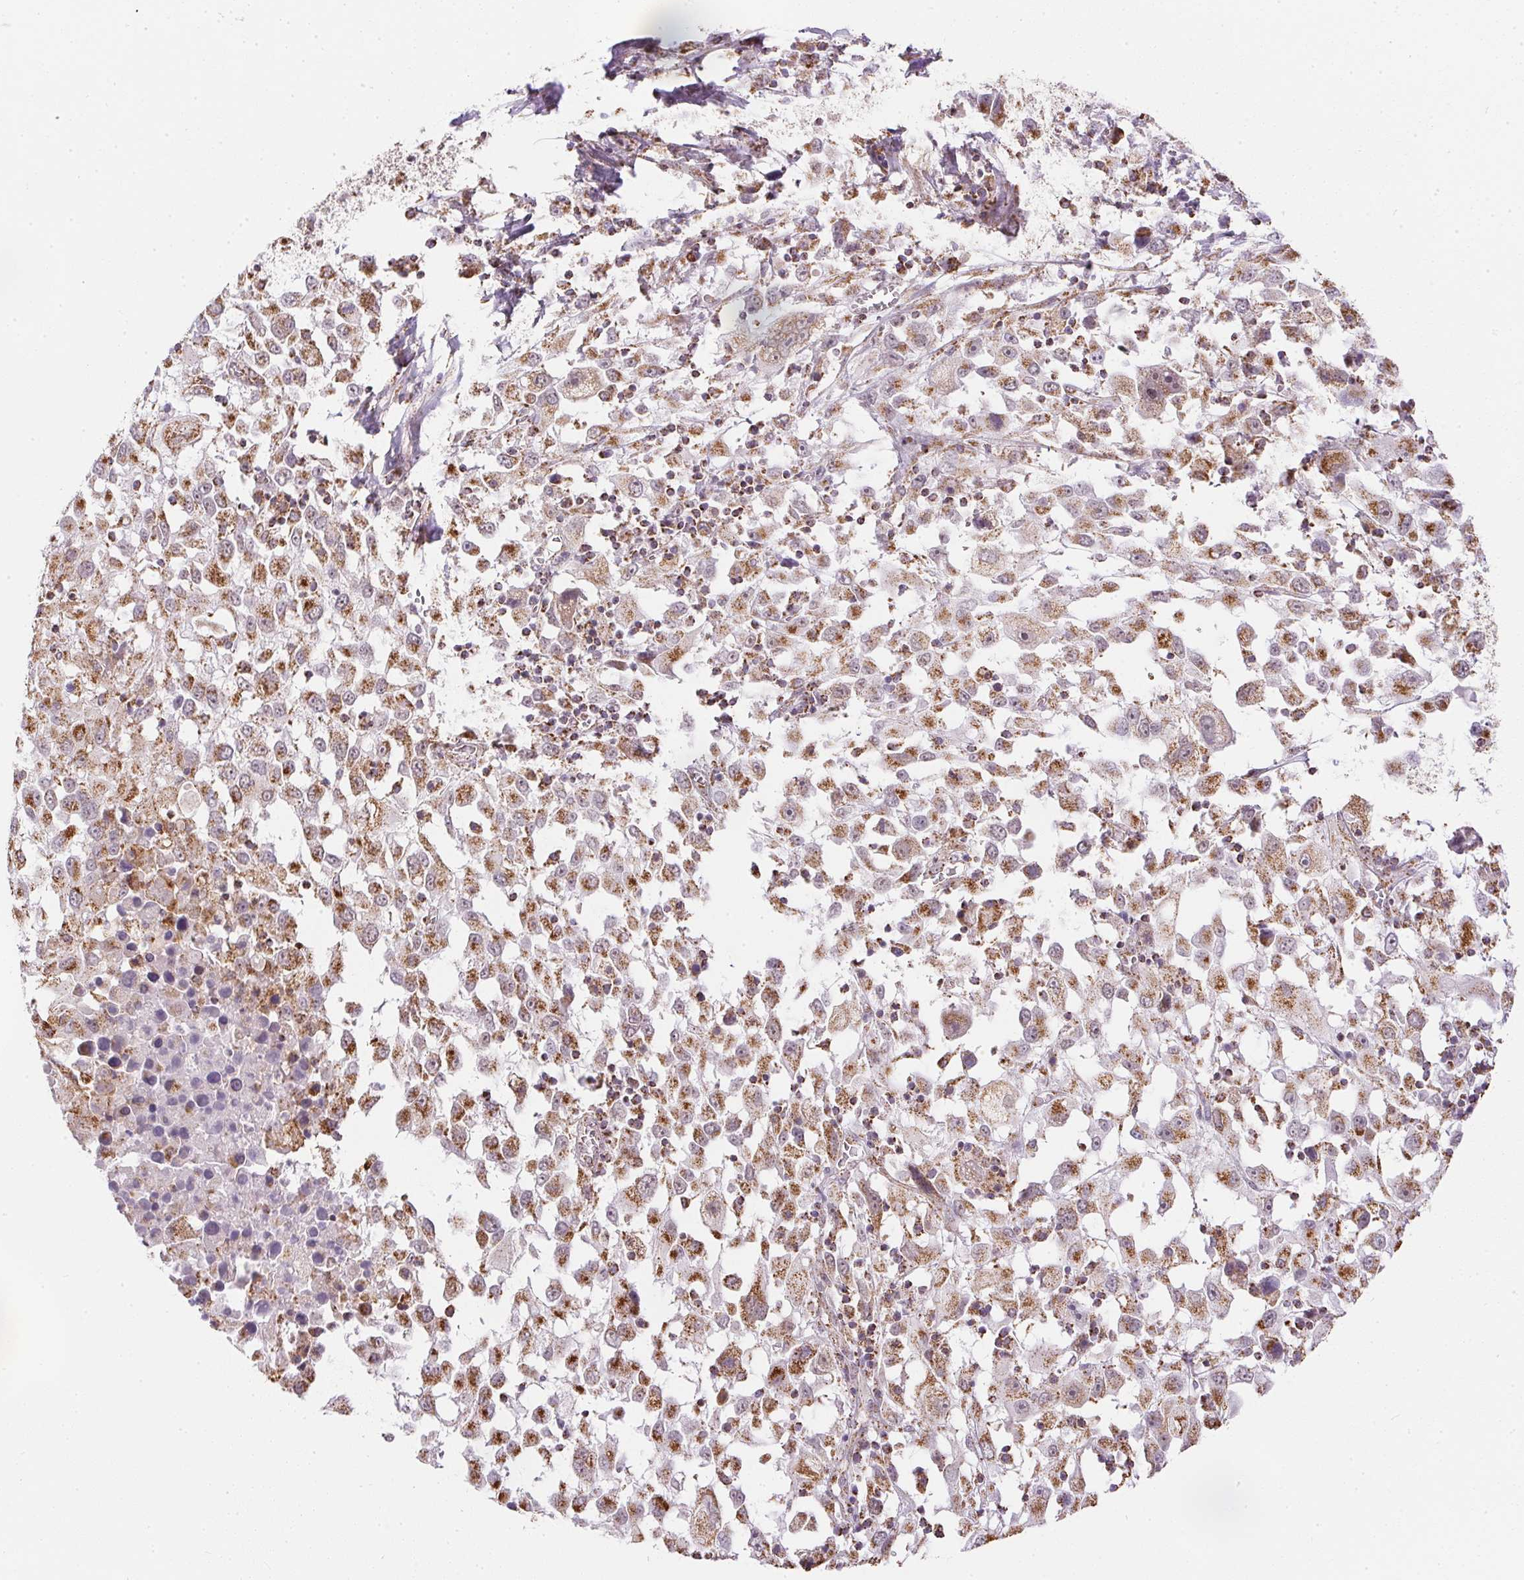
{"staining": {"intensity": "strong", "quantity": ">75%", "location": "cytoplasmic/membranous"}, "tissue": "melanoma", "cell_type": "Tumor cells", "image_type": "cancer", "snomed": [{"axis": "morphology", "description": "Malignant melanoma, Metastatic site"}, {"axis": "topography", "description": "Soft tissue"}], "caption": "Protein staining reveals strong cytoplasmic/membranous positivity in about >75% of tumor cells in melanoma.", "gene": "MAPK11", "patient": {"sex": "male", "age": 50}}